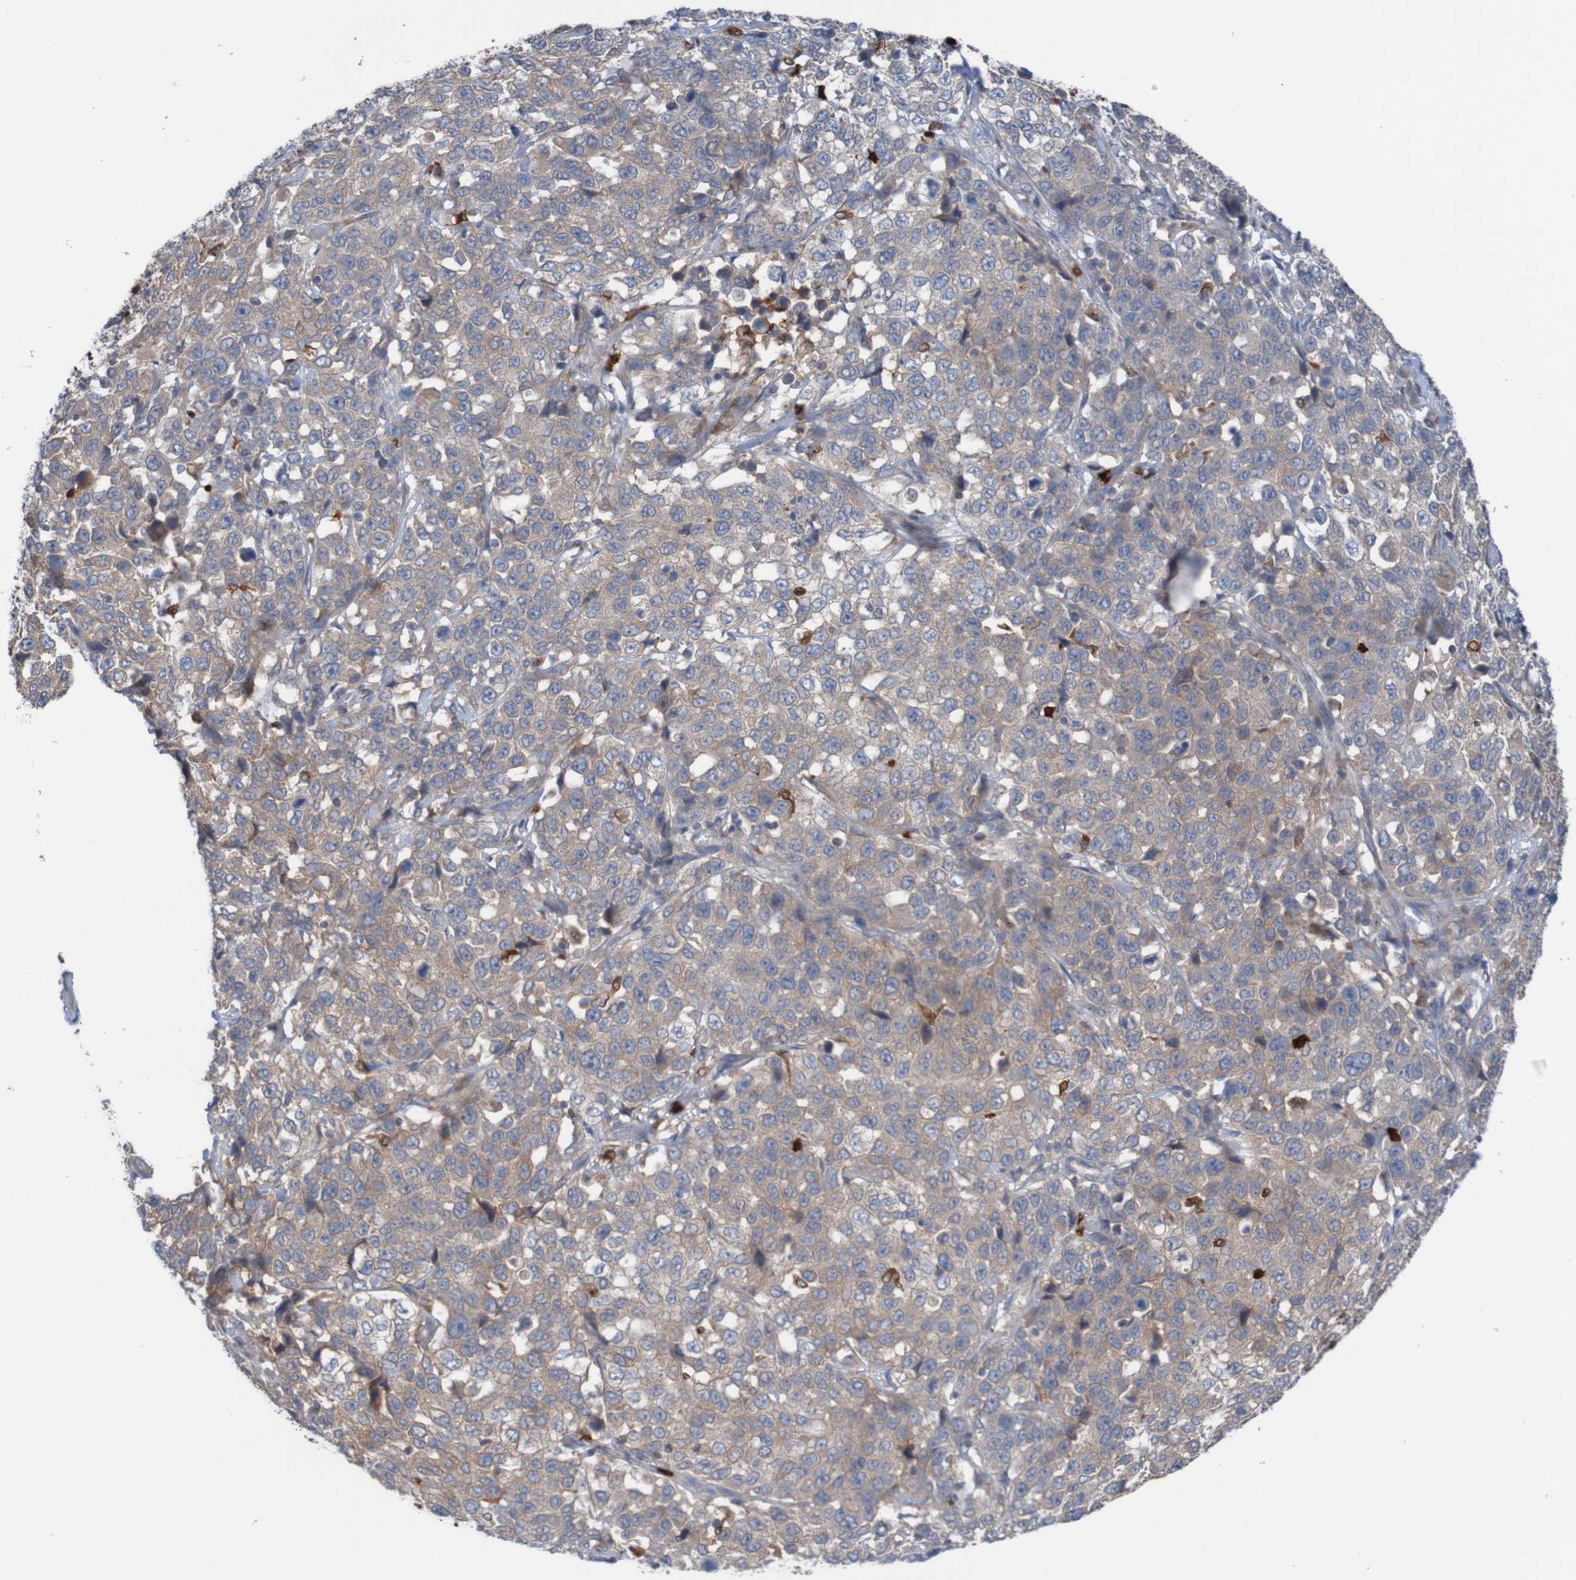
{"staining": {"intensity": "weak", "quantity": ">75%", "location": "cytoplasmic/membranous"}, "tissue": "stomach cancer", "cell_type": "Tumor cells", "image_type": "cancer", "snomed": [{"axis": "morphology", "description": "Normal tissue, NOS"}, {"axis": "morphology", "description": "Adenocarcinoma, NOS"}, {"axis": "topography", "description": "Stomach"}], "caption": "Immunohistochemical staining of stomach cancer (adenocarcinoma) demonstrates weak cytoplasmic/membranous protein expression in approximately >75% of tumor cells. Nuclei are stained in blue.", "gene": "PARP4", "patient": {"sex": "male", "age": 48}}